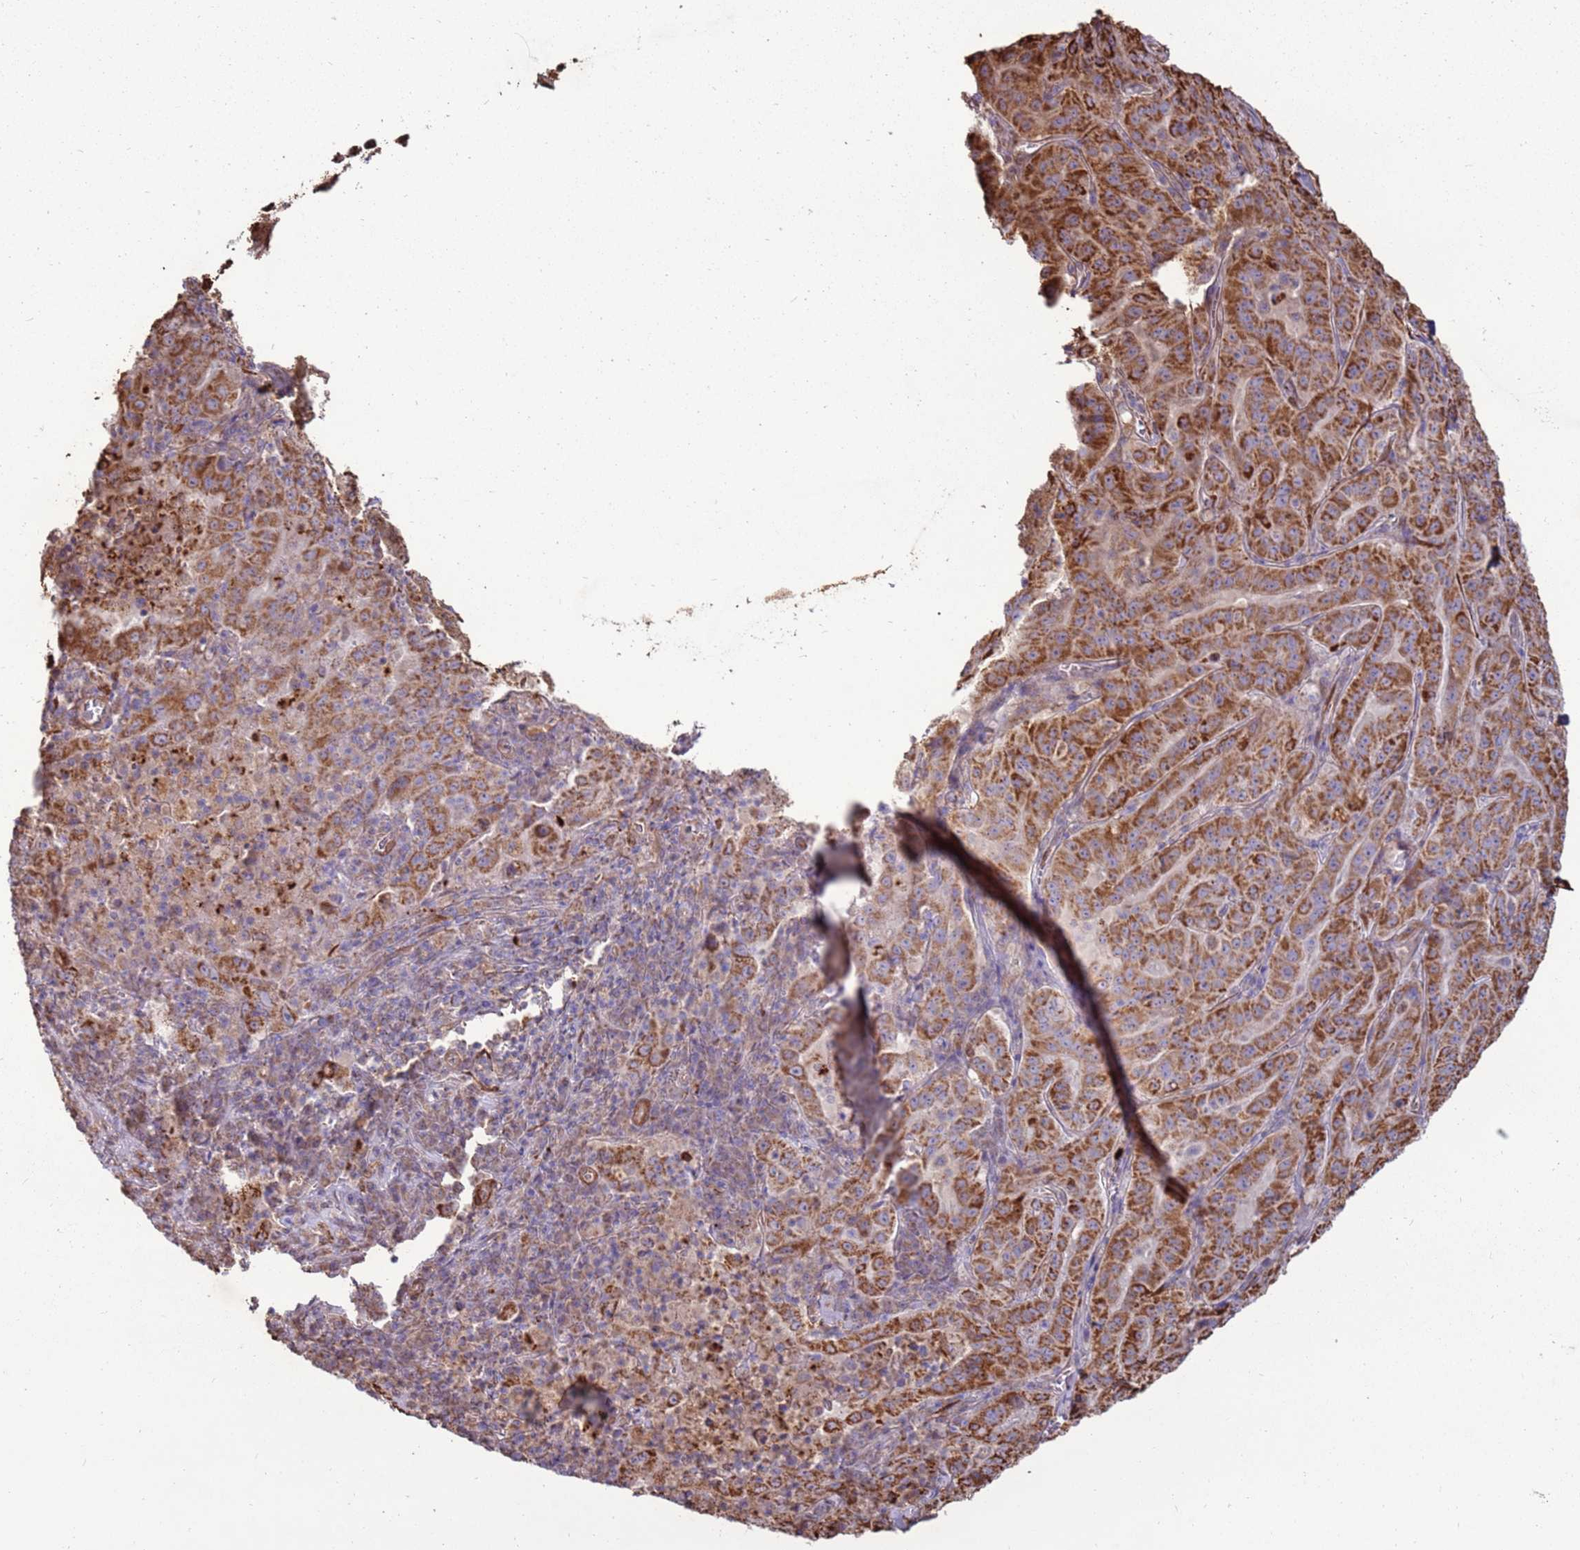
{"staining": {"intensity": "strong", "quantity": "25%-75%", "location": "cytoplasmic/membranous"}, "tissue": "pancreatic cancer", "cell_type": "Tumor cells", "image_type": "cancer", "snomed": [{"axis": "morphology", "description": "Adenocarcinoma, NOS"}, {"axis": "topography", "description": "Pancreas"}], "caption": "Protein expression by immunohistochemistry (IHC) exhibits strong cytoplasmic/membranous positivity in approximately 25%-75% of tumor cells in pancreatic cancer (adenocarcinoma).", "gene": "DDX59", "patient": {"sex": "male", "age": 63}}